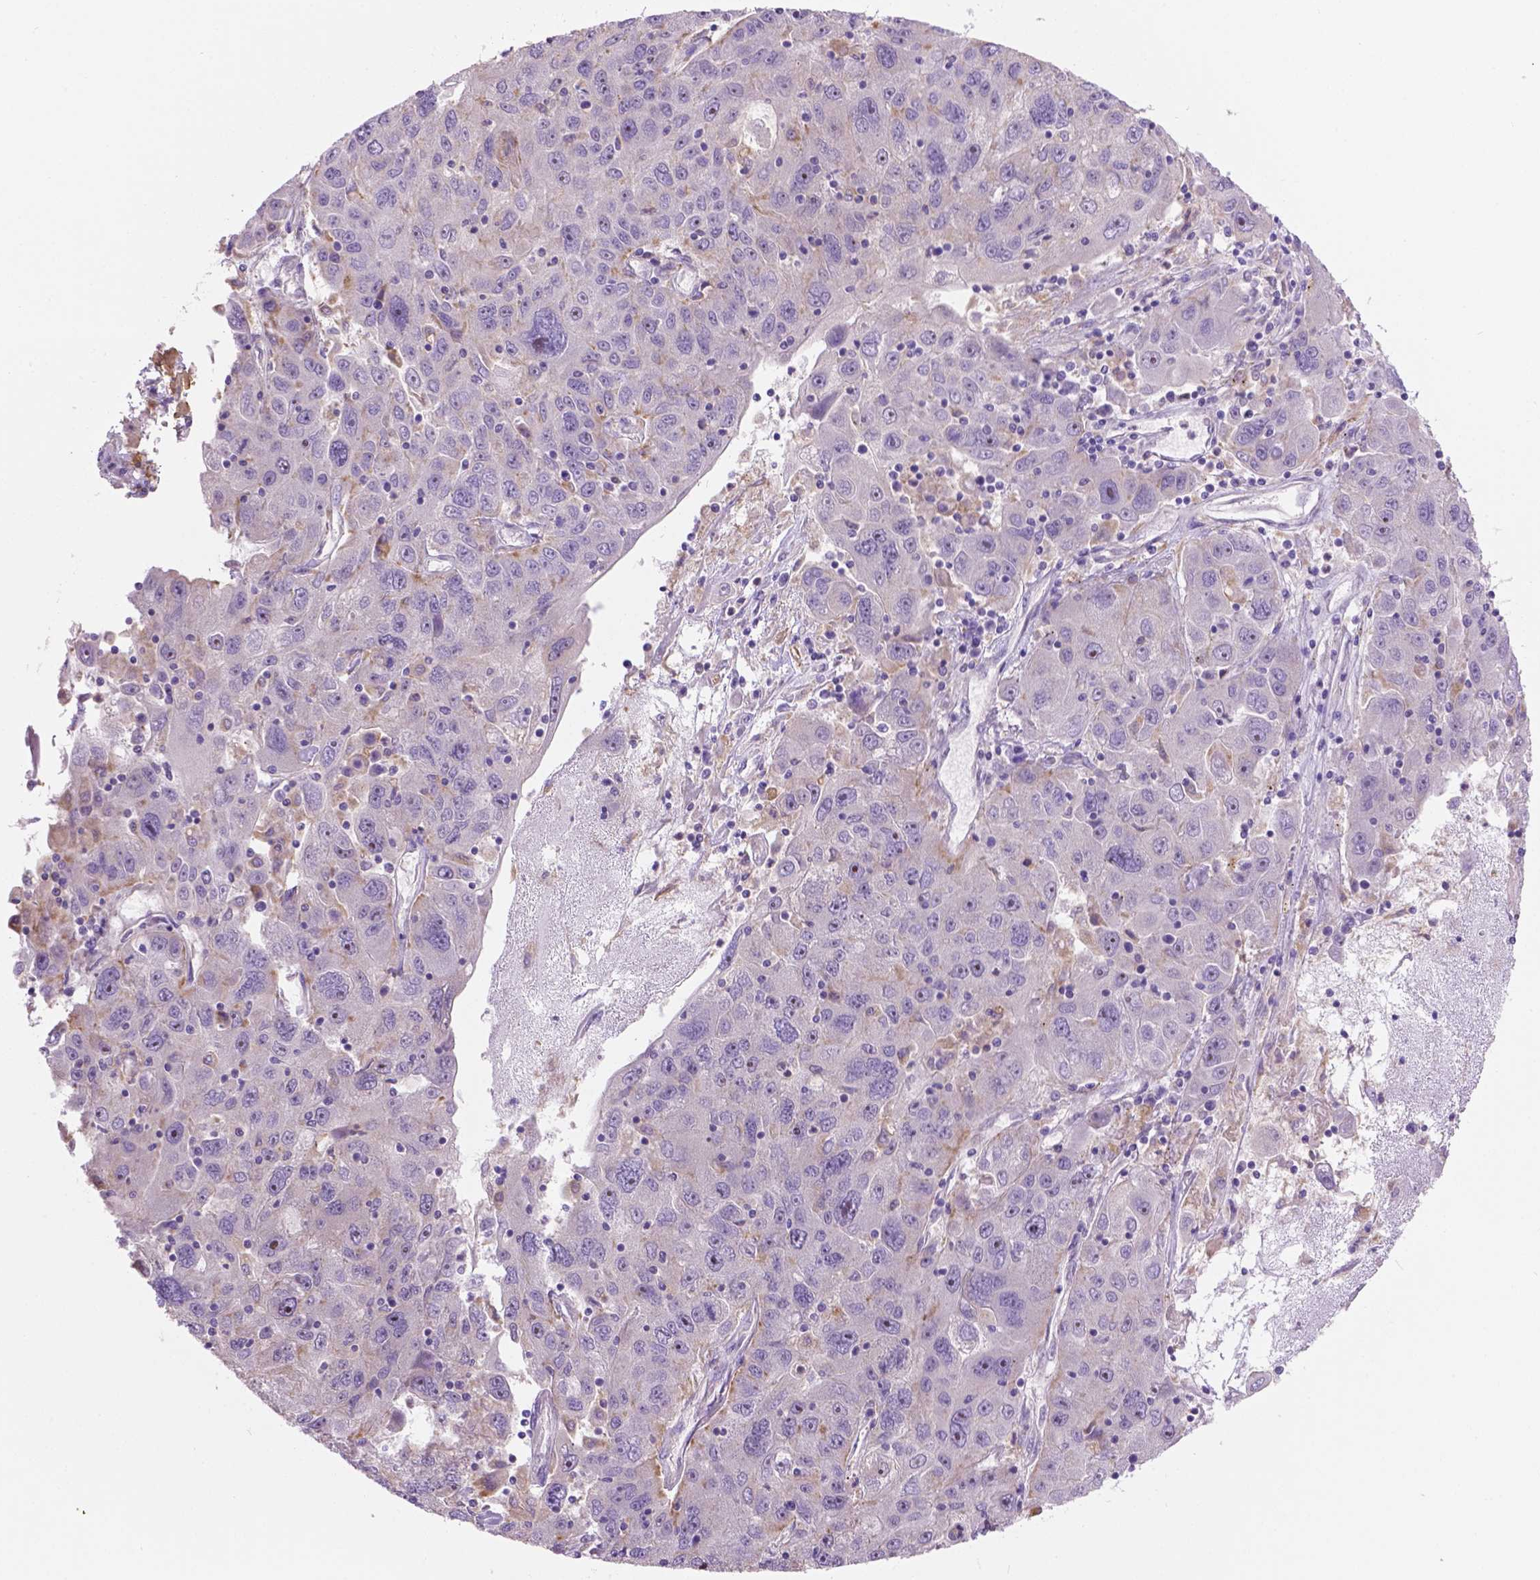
{"staining": {"intensity": "negative", "quantity": "none", "location": "none"}, "tissue": "stomach cancer", "cell_type": "Tumor cells", "image_type": "cancer", "snomed": [{"axis": "morphology", "description": "Adenocarcinoma, NOS"}, {"axis": "topography", "description": "Stomach"}], "caption": "The histopathology image reveals no staining of tumor cells in adenocarcinoma (stomach). The staining was performed using DAB to visualize the protein expression in brown, while the nuclei were stained in blue with hematoxylin (Magnification: 20x).", "gene": "CDH7", "patient": {"sex": "male", "age": 56}}